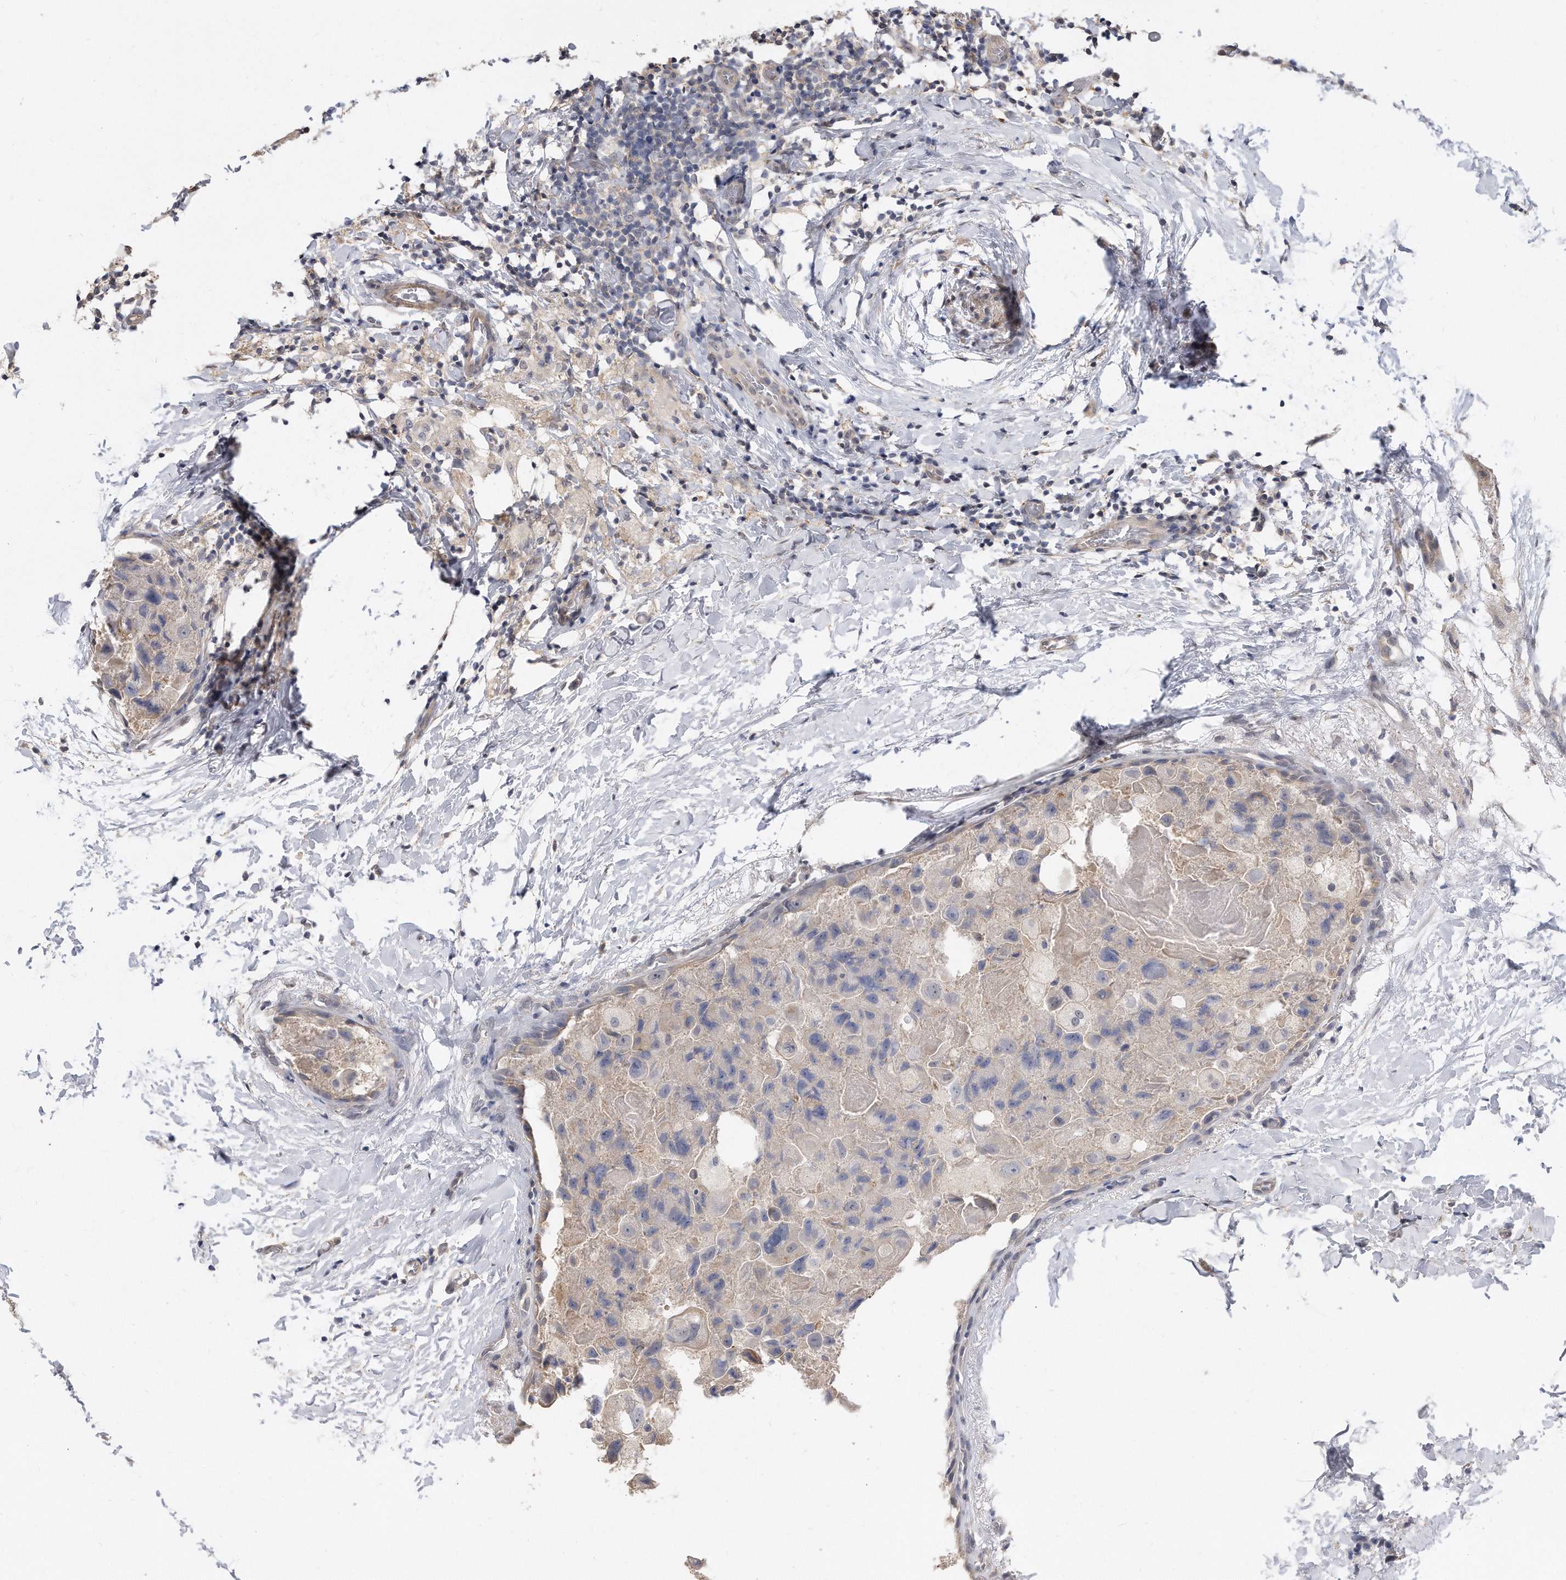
{"staining": {"intensity": "weak", "quantity": "<25%", "location": "cytoplasmic/membranous"}, "tissue": "breast cancer", "cell_type": "Tumor cells", "image_type": "cancer", "snomed": [{"axis": "morphology", "description": "Duct carcinoma"}, {"axis": "topography", "description": "Breast"}], "caption": "A histopathology image of human invasive ductal carcinoma (breast) is negative for staining in tumor cells.", "gene": "TCP1", "patient": {"sex": "female", "age": 62}}